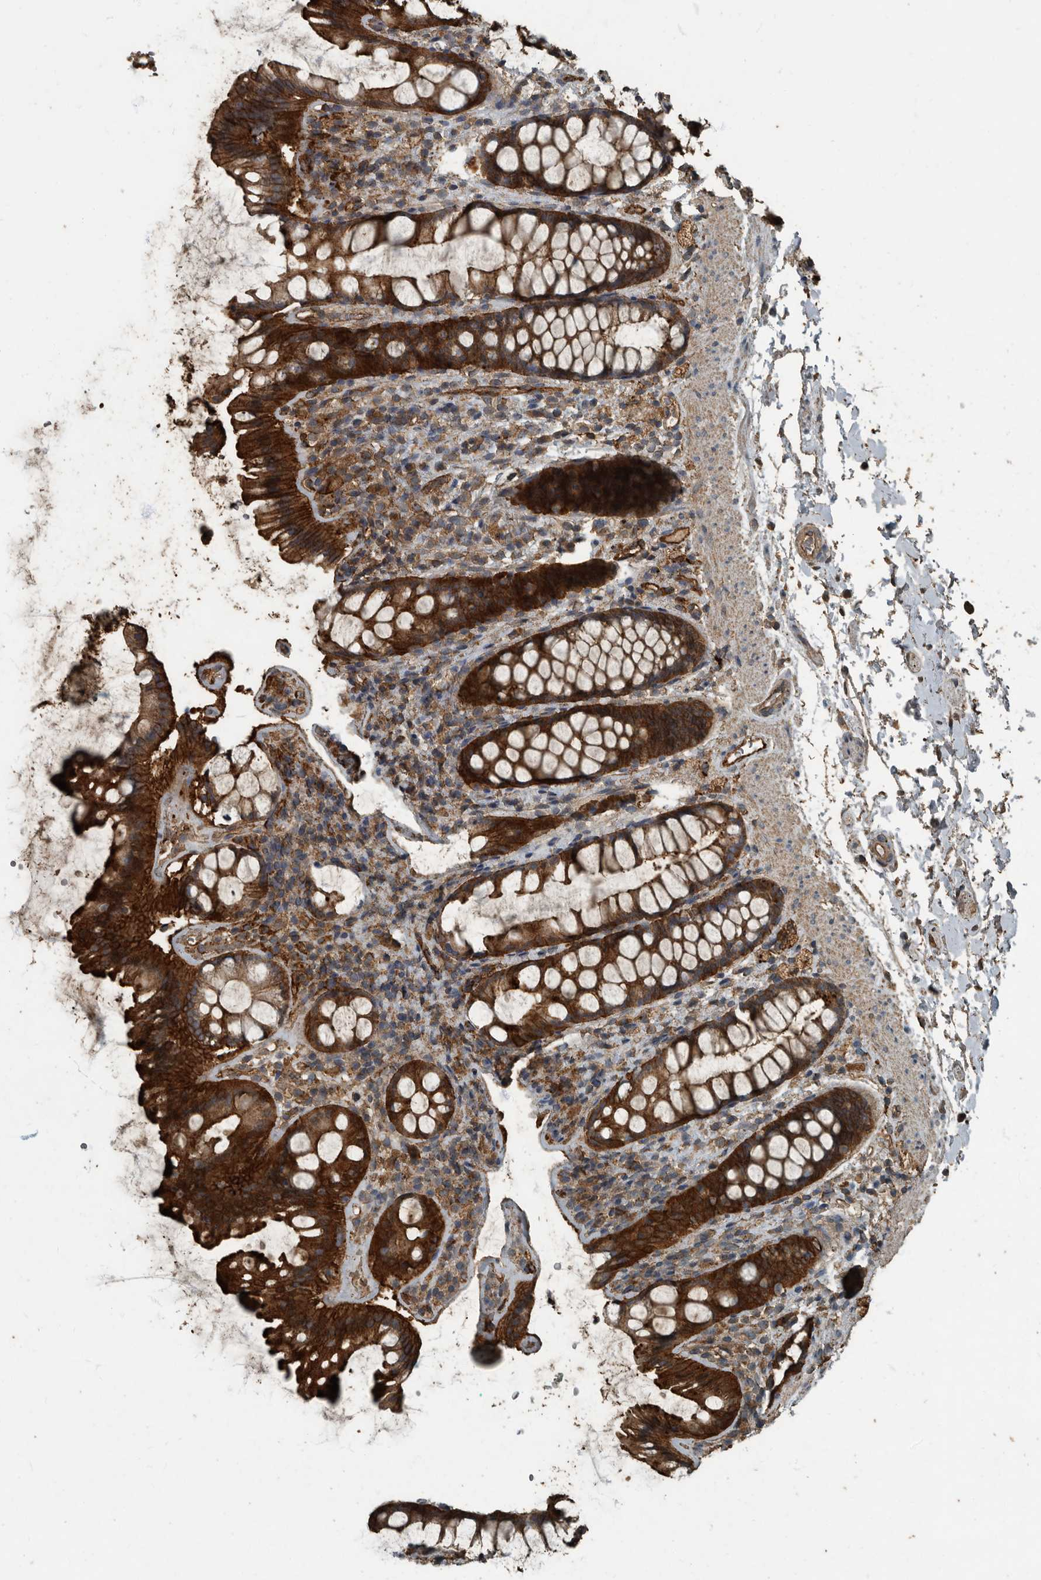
{"staining": {"intensity": "strong", "quantity": ">75%", "location": "cytoplasmic/membranous"}, "tissue": "rectum", "cell_type": "Glandular cells", "image_type": "normal", "snomed": [{"axis": "morphology", "description": "Normal tissue, NOS"}, {"axis": "topography", "description": "Rectum"}], "caption": "About >75% of glandular cells in unremarkable human rectum show strong cytoplasmic/membranous protein staining as visualized by brown immunohistochemical staining.", "gene": "IL15RA", "patient": {"sex": "female", "age": 65}}